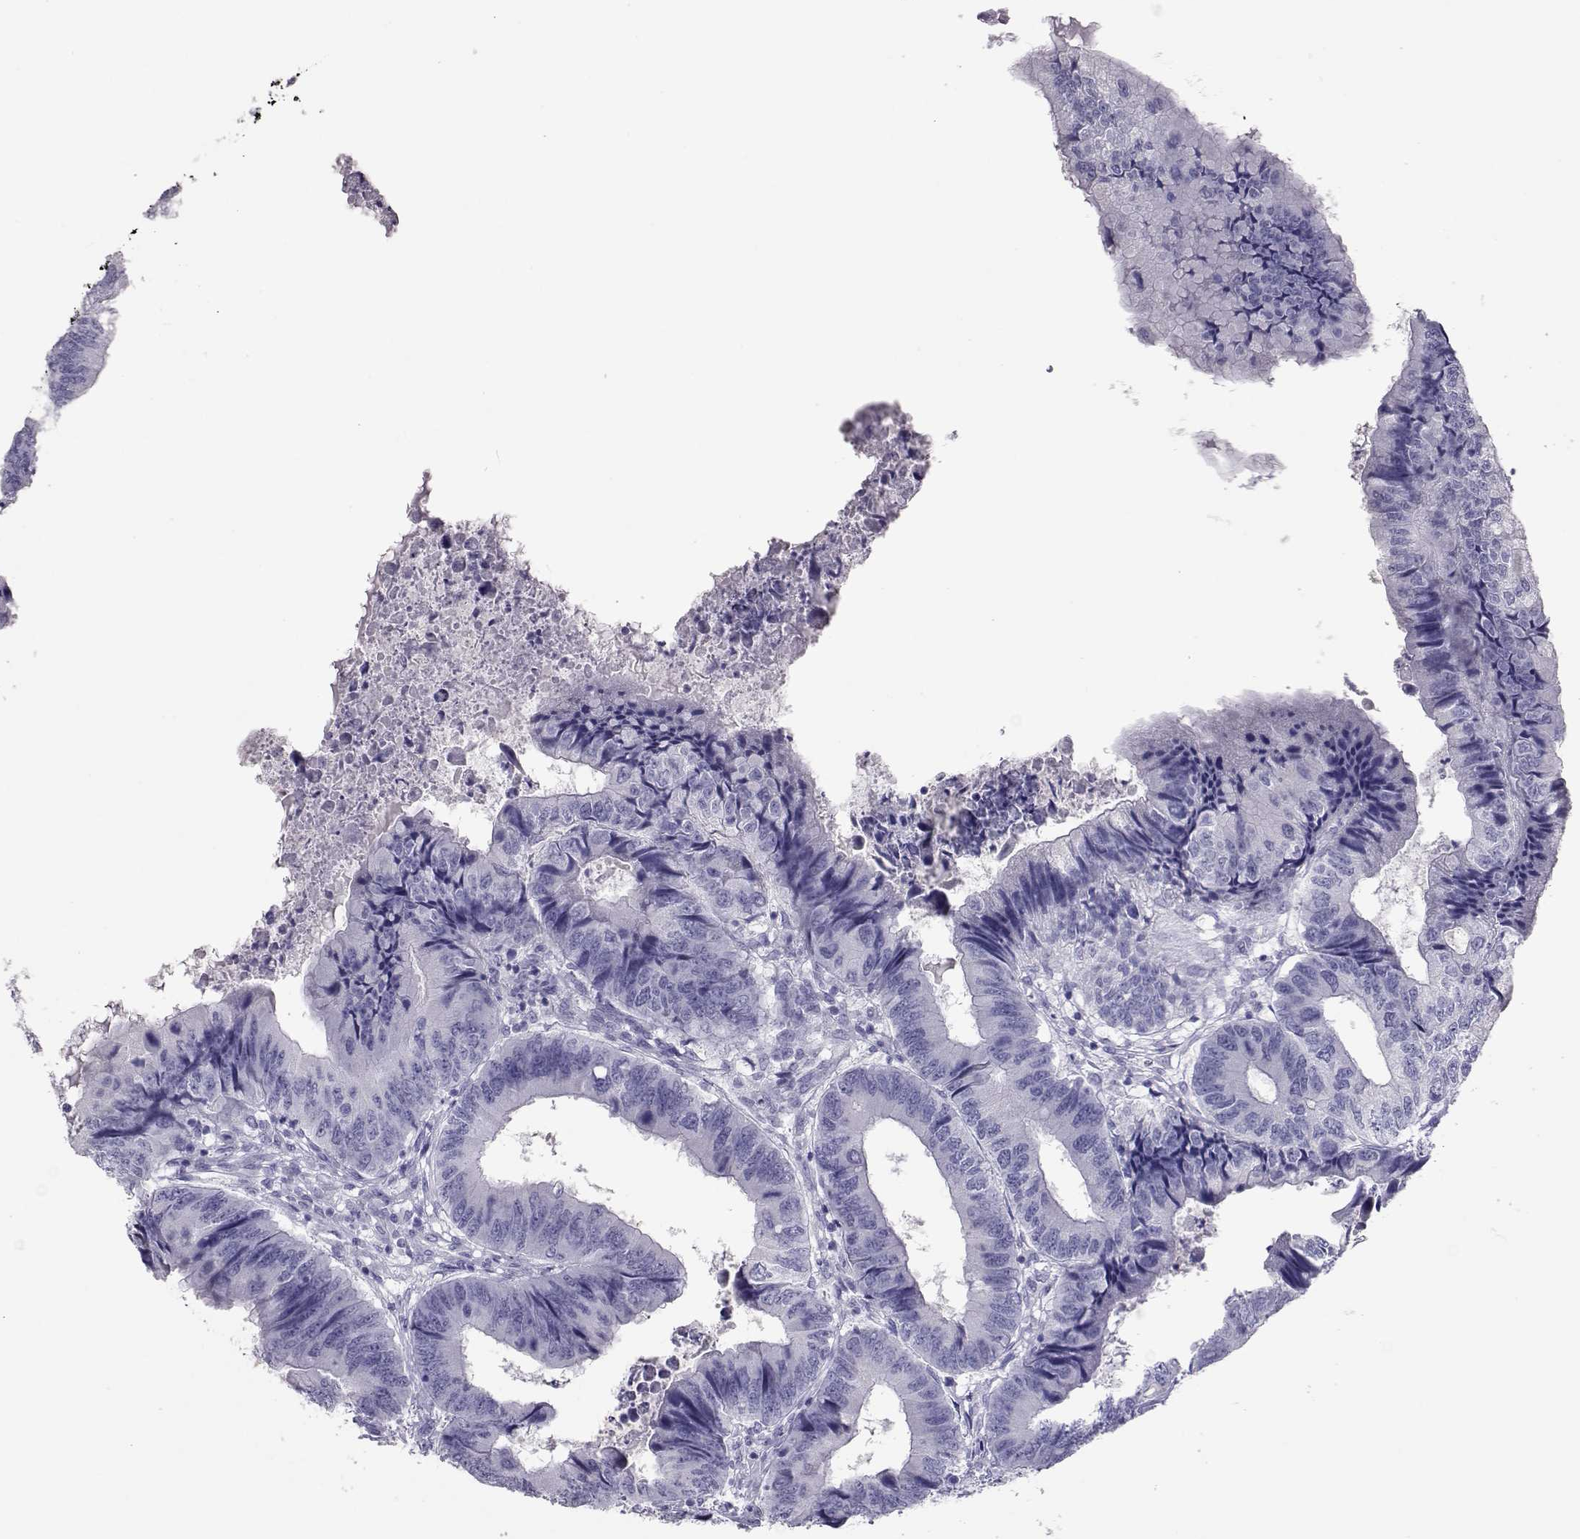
{"staining": {"intensity": "negative", "quantity": "none", "location": "none"}, "tissue": "colorectal cancer", "cell_type": "Tumor cells", "image_type": "cancer", "snomed": [{"axis": "morphology", "description": "Adenocarcinoma, NOS"}, {"axis": "topography", "description": "Colon"}], "caption": "Immunohistochemical staining of colorectal cancer (adenocarcinoma) exhibits no significant positivity in tumor cells.", "gene": "PMCH", "patient": {"sex": "male", "age": 53}}